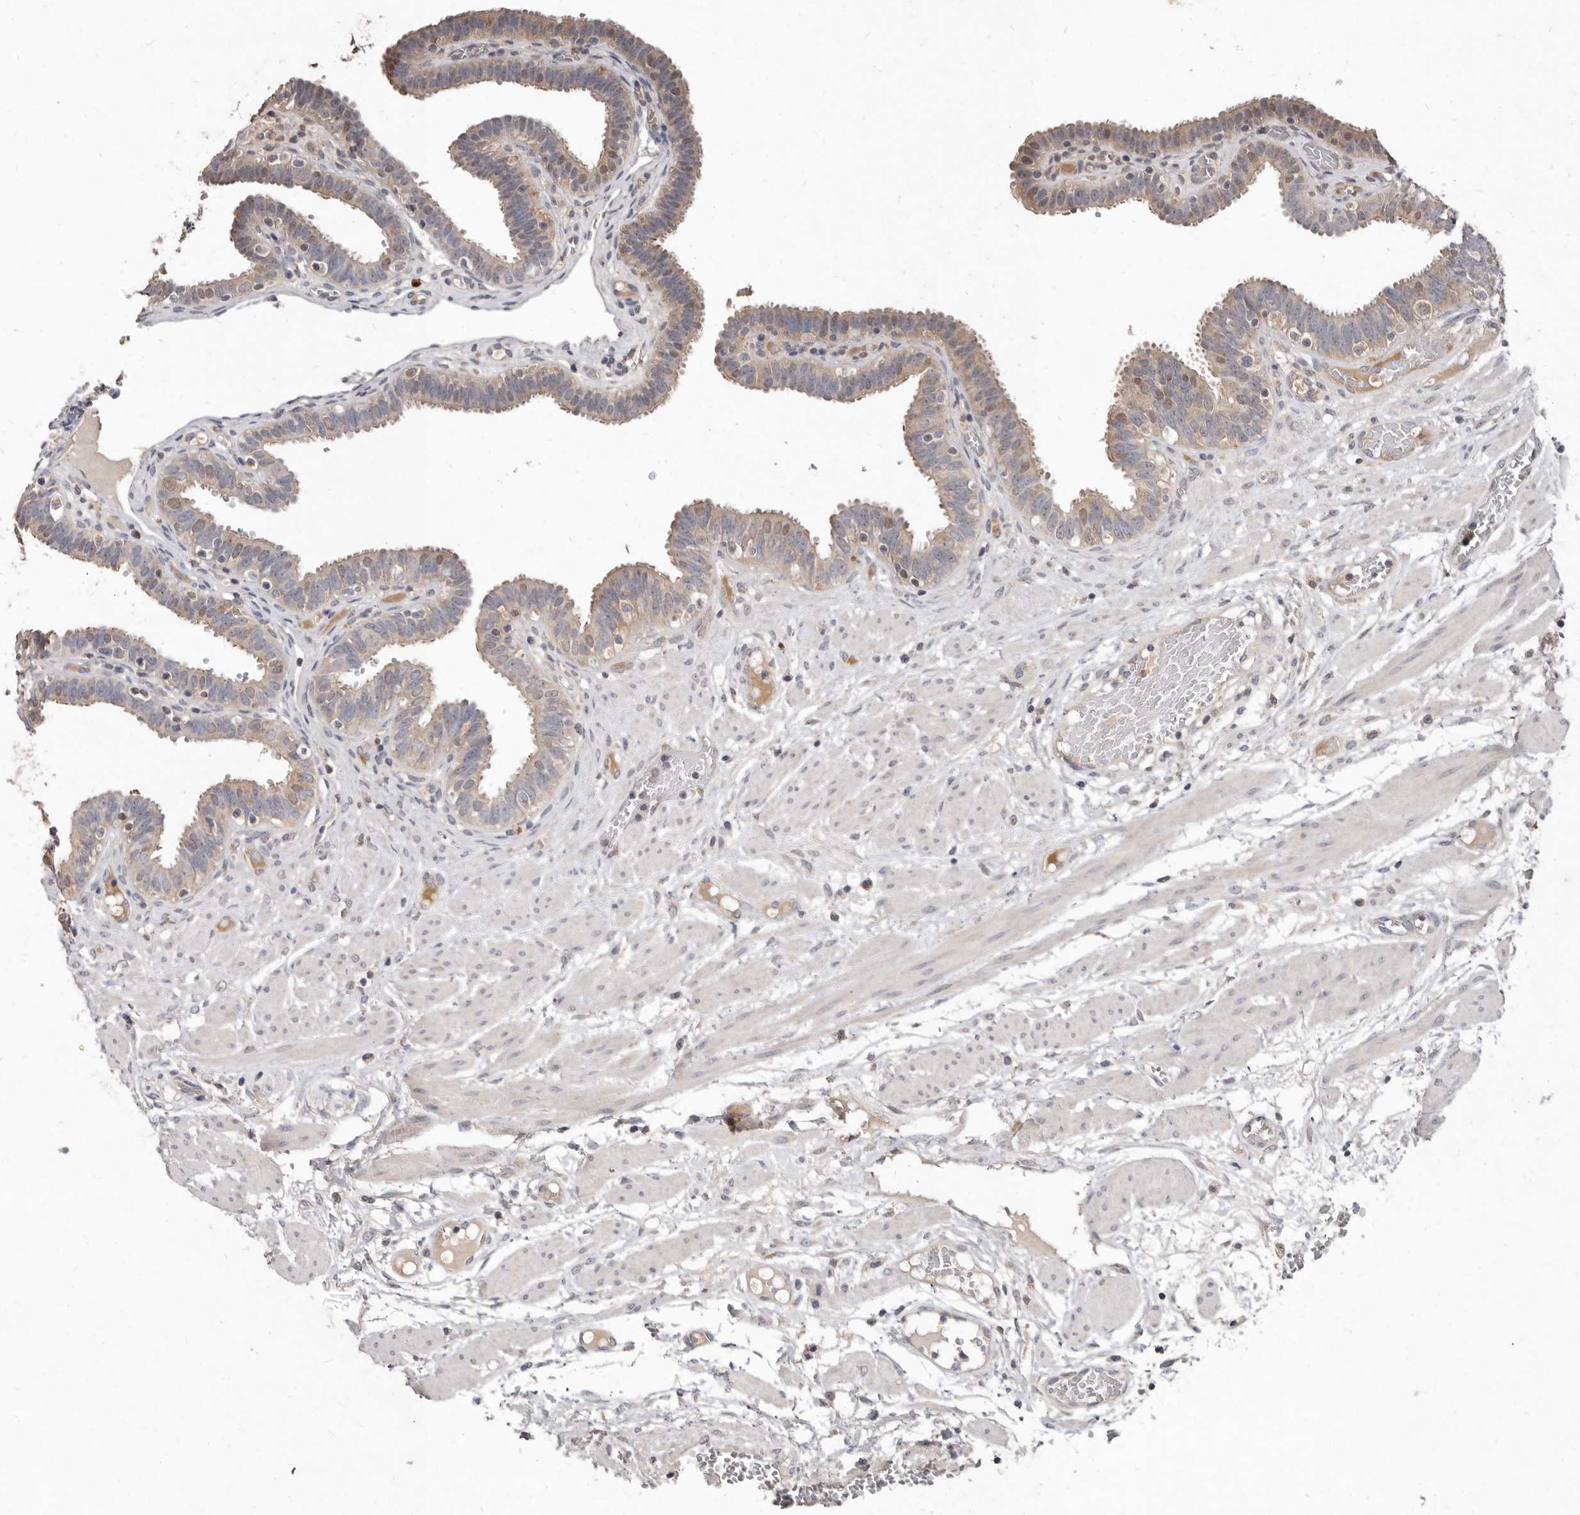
{"staining": {"intensity": "moderate", "quantity": ">75%", "location": "cytoplasmic/membranous"}, "tissue": "fallopian tube", "cell_type": "Glandular cells", "image_type": "normal", "snomed": [{"axis": "morphology", "description": "Normal tissue, NOS"}, {"axis": "topography", "description": "Fallopian tube"}, {"axis": "topography", "description": "Placenta"}], "caption": "Glandular cells show moderate cytoplasmic/membranous staining in about >75% of cells in benign fallopian tube. (IHC, brightfield microscopy, high magnification).", "gene": "EDEM1", "patient": {"sex": "female", "age": 32}}